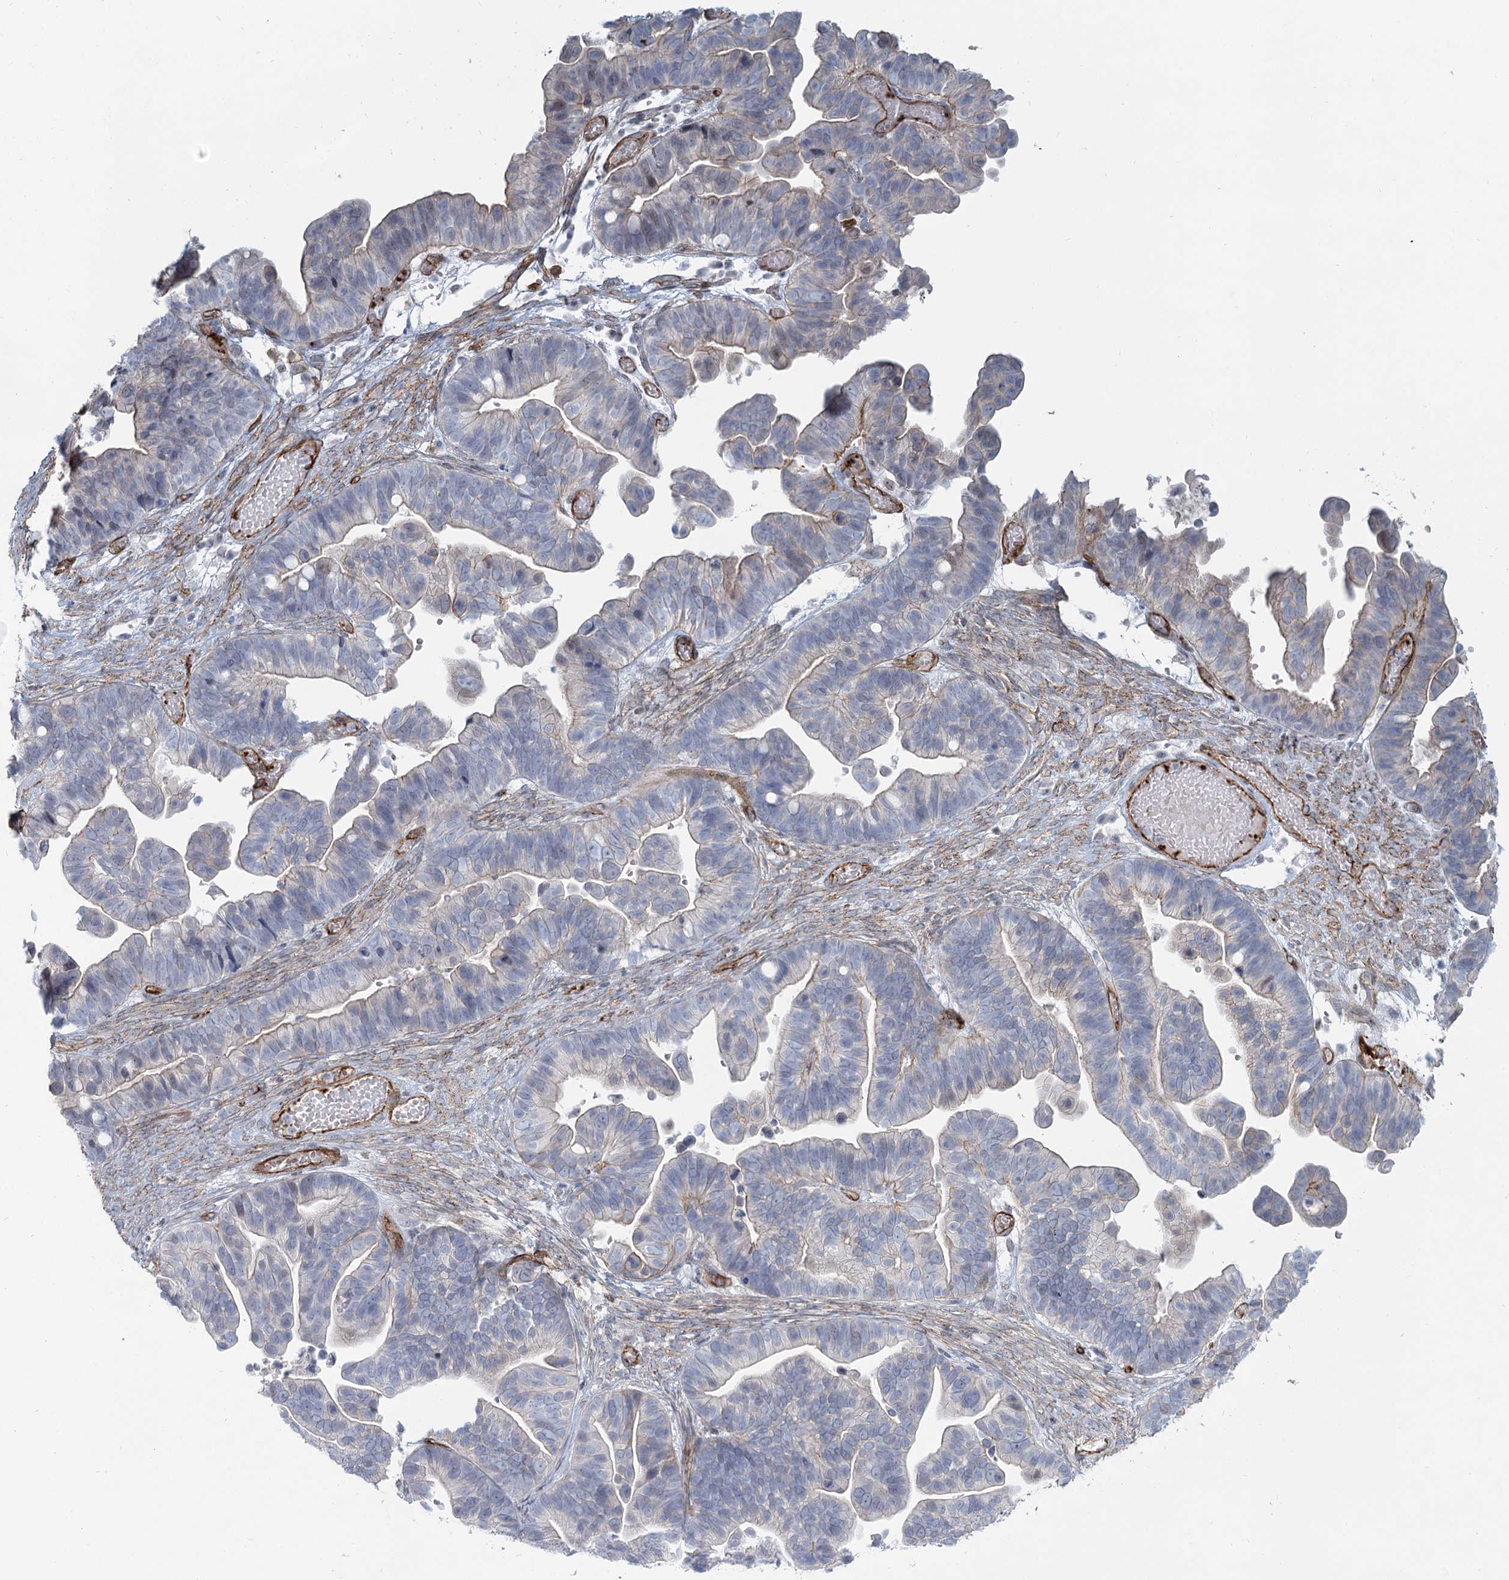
{"staining": {"intensity": "negative", "quantity": "none", "location": "none"}, "tissue": "ovarian cancer", "cell_type": "Tumor cells", "image_type": "cancer", "snomed": [{"axis": "morphology", "description": "Cystadenocarcinoma, serous, NOS"}, {"axis": "topography", "description": "Ovary"}], "caption": "Tumor cells are negative for brown protein staining in ovarian cancer.", "gene": "ZFYVE28", "patient": {"sex": "female", "age": 56}}